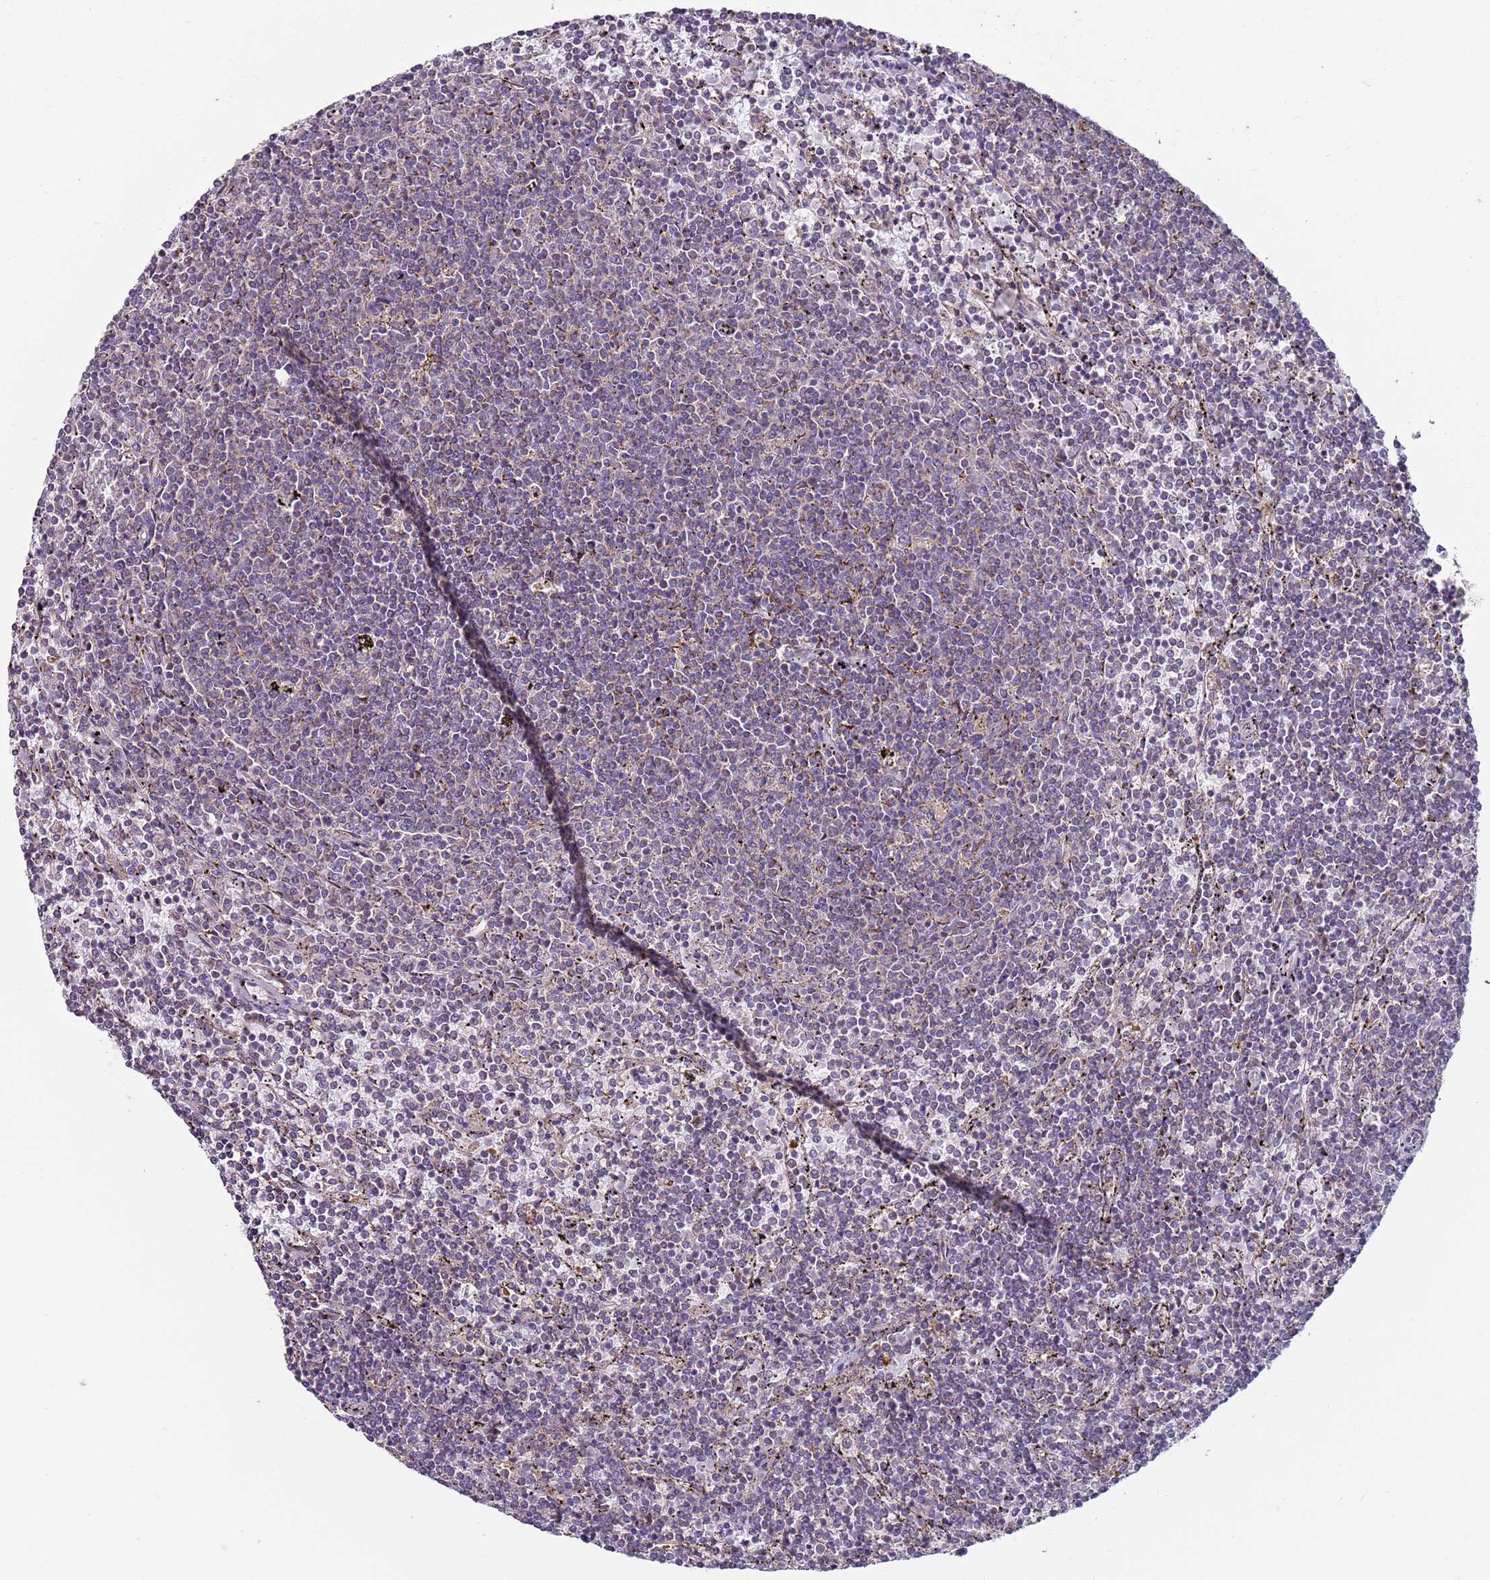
{"staining": {"intensity": "weak", "quantity": "<25%", "location": "cytoplasmic/membranous"}, "tissue": "lymphoma", "cell_type": "Tumor cells", "image_type": "cancer", "snomed": [{"axis": "morphology", "description": "Malignant lymphoma, non-Hodgkin's type, Low grade"}, {"axis": "topography", "description": "Spleen"}], "caption": "Immunohistochemical staining of human lymphoma reveals no significant expression in tumor cells.", "gene": "DIP2B", "patient": {"sex": "female", "age": 50}}